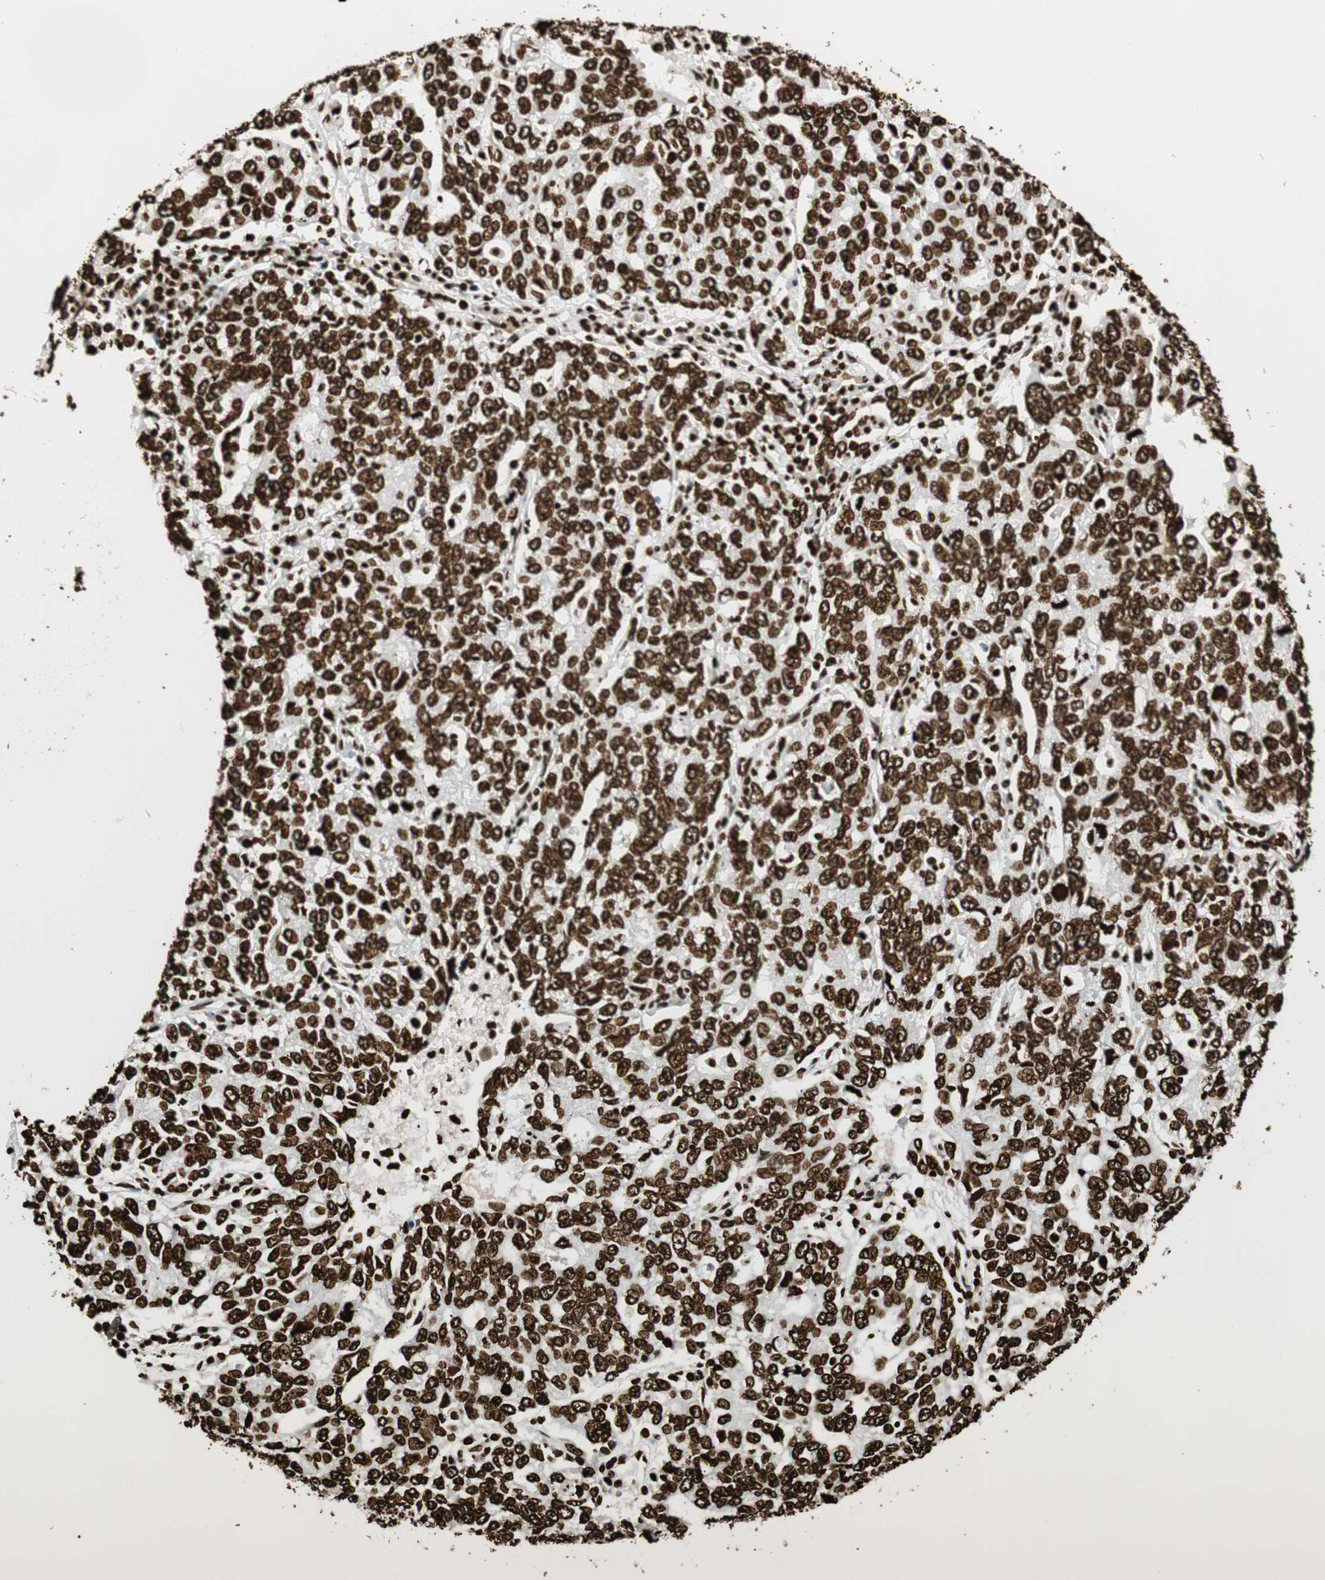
{"staining": {"intensity": "strong", "quantity": ">75%", "location": "nuclear"}, "tissue": "ovarian cancer", "cell_type": "Tumor cells", "image_type": "cancer", "snomed": [{"axis": "morphology", "description": "Carcinoma, endometroid"}, {"axis": "topography", "description": "Ovary"}], "caption": "Ovarian cancer stained with DAB (3,3'-diaminobenzidine) immunohistochemistry reveals high levels of strong nuclear positivity in about >75% of tumor cells. Nuclei are stained in blue.", "gene": "GLI2", "patient": {"sex": "female", "age": 62}}